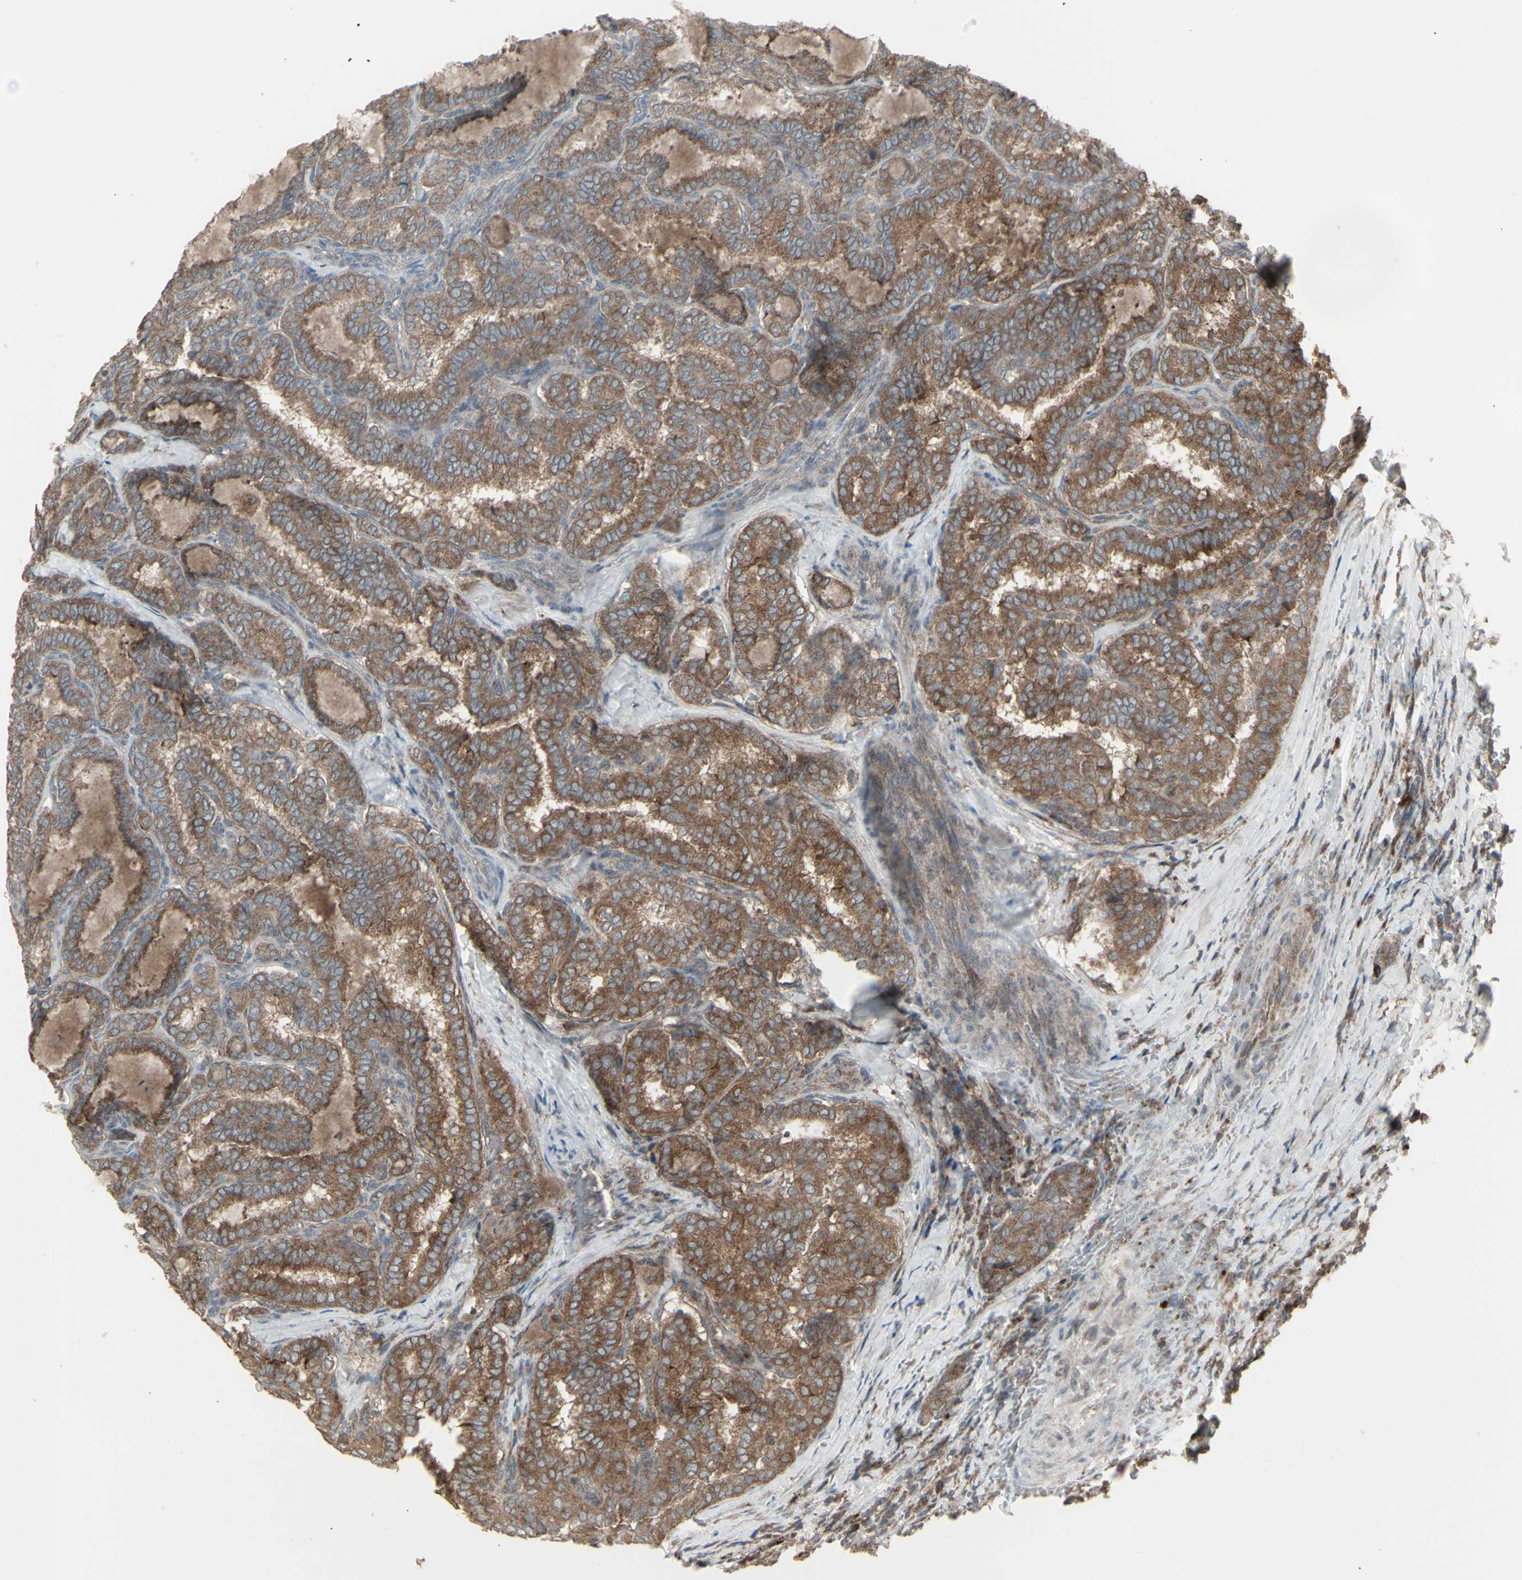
{"staining": {"intensity": "moderate", "quantity": ">75%", "location": "cytoplasmic/membranous"}, "tissue": "thyroid cancer", "cell_type": "Tumor cells", "image_type": "cancer", "snomed": [{"axis": "morphology", "description": "Normal tissue, NOS"}, {"axis": "morphology", "description": "Papillary adenocarcinoma, NOS"}, {"axis": "topography", "description": "Thyroid gland"}], "caption": "Thyroid papillary adenocarcinoma was stained to show a protein in brown. There is medium levels of moderate cytoplasmic/membranous staining in approximately >75% of tumor cells.", "gene": "RNASEL", "patient": {"sex": "female", "age": 30}}